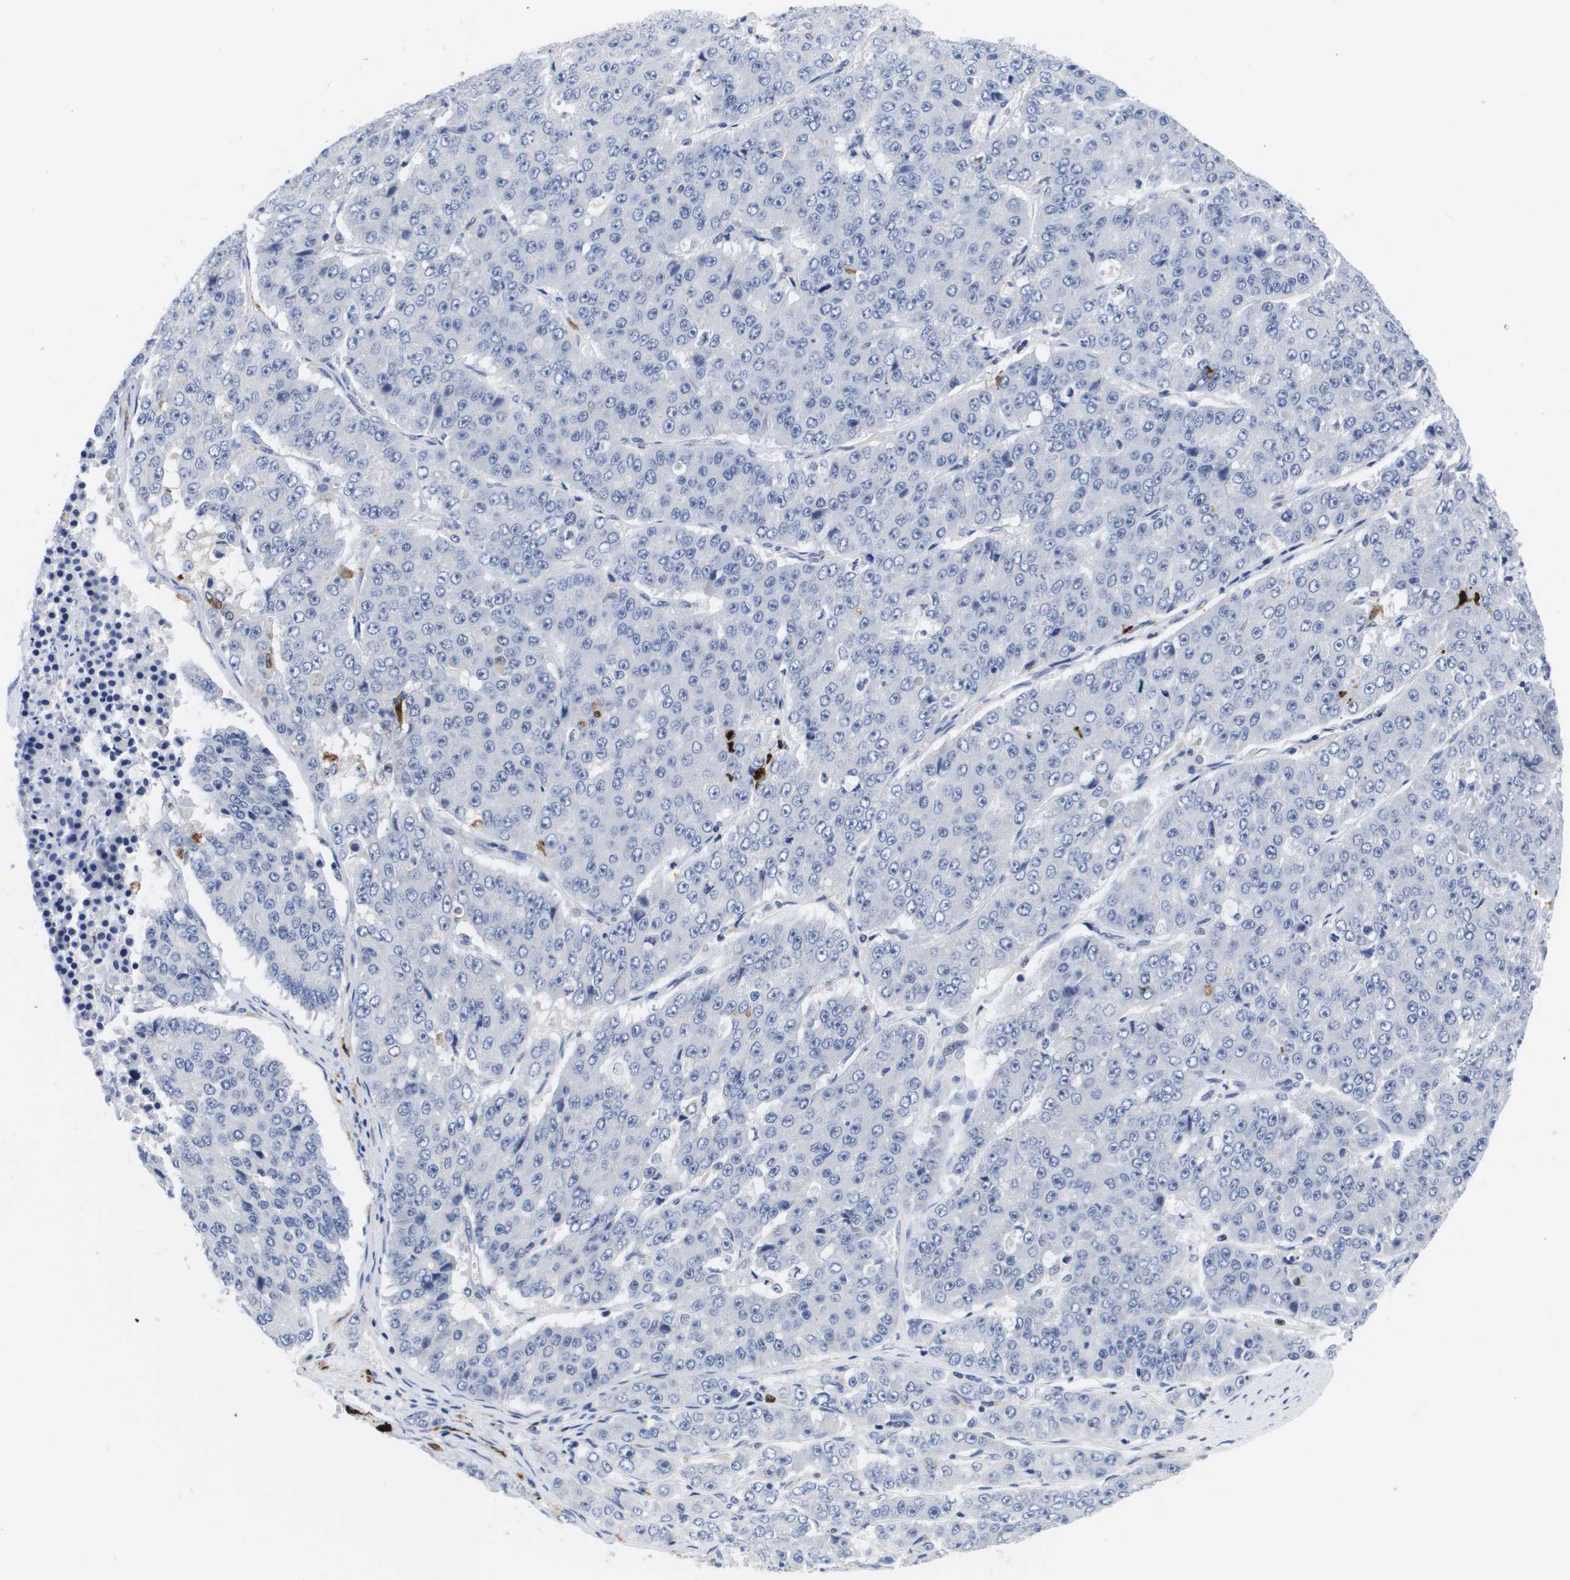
{"staining": {"intensity": "negative", "quantity": "none", "location": "none"}, "tissue": "pancreatic cancer", "cell_type": "Tumor cells", "image_type": "cancer", "snomed": [{"axis": "morphology", "description": "Adenocarcinoma, NOS"}, {"axis": "topography", "description": "Pancreas"}], "caption": "The immunohistochemistry image has no significant positivity in tumor cells of adenocarcinoma (pancreatic) tissue. (Stains: DAB immunohistochemistry with hematoxylin counter stain, Microscopy: brightfield microscopy at high magnification).", "gene": "HMOX1", "patient": {"sex": "male", "age": 50}}